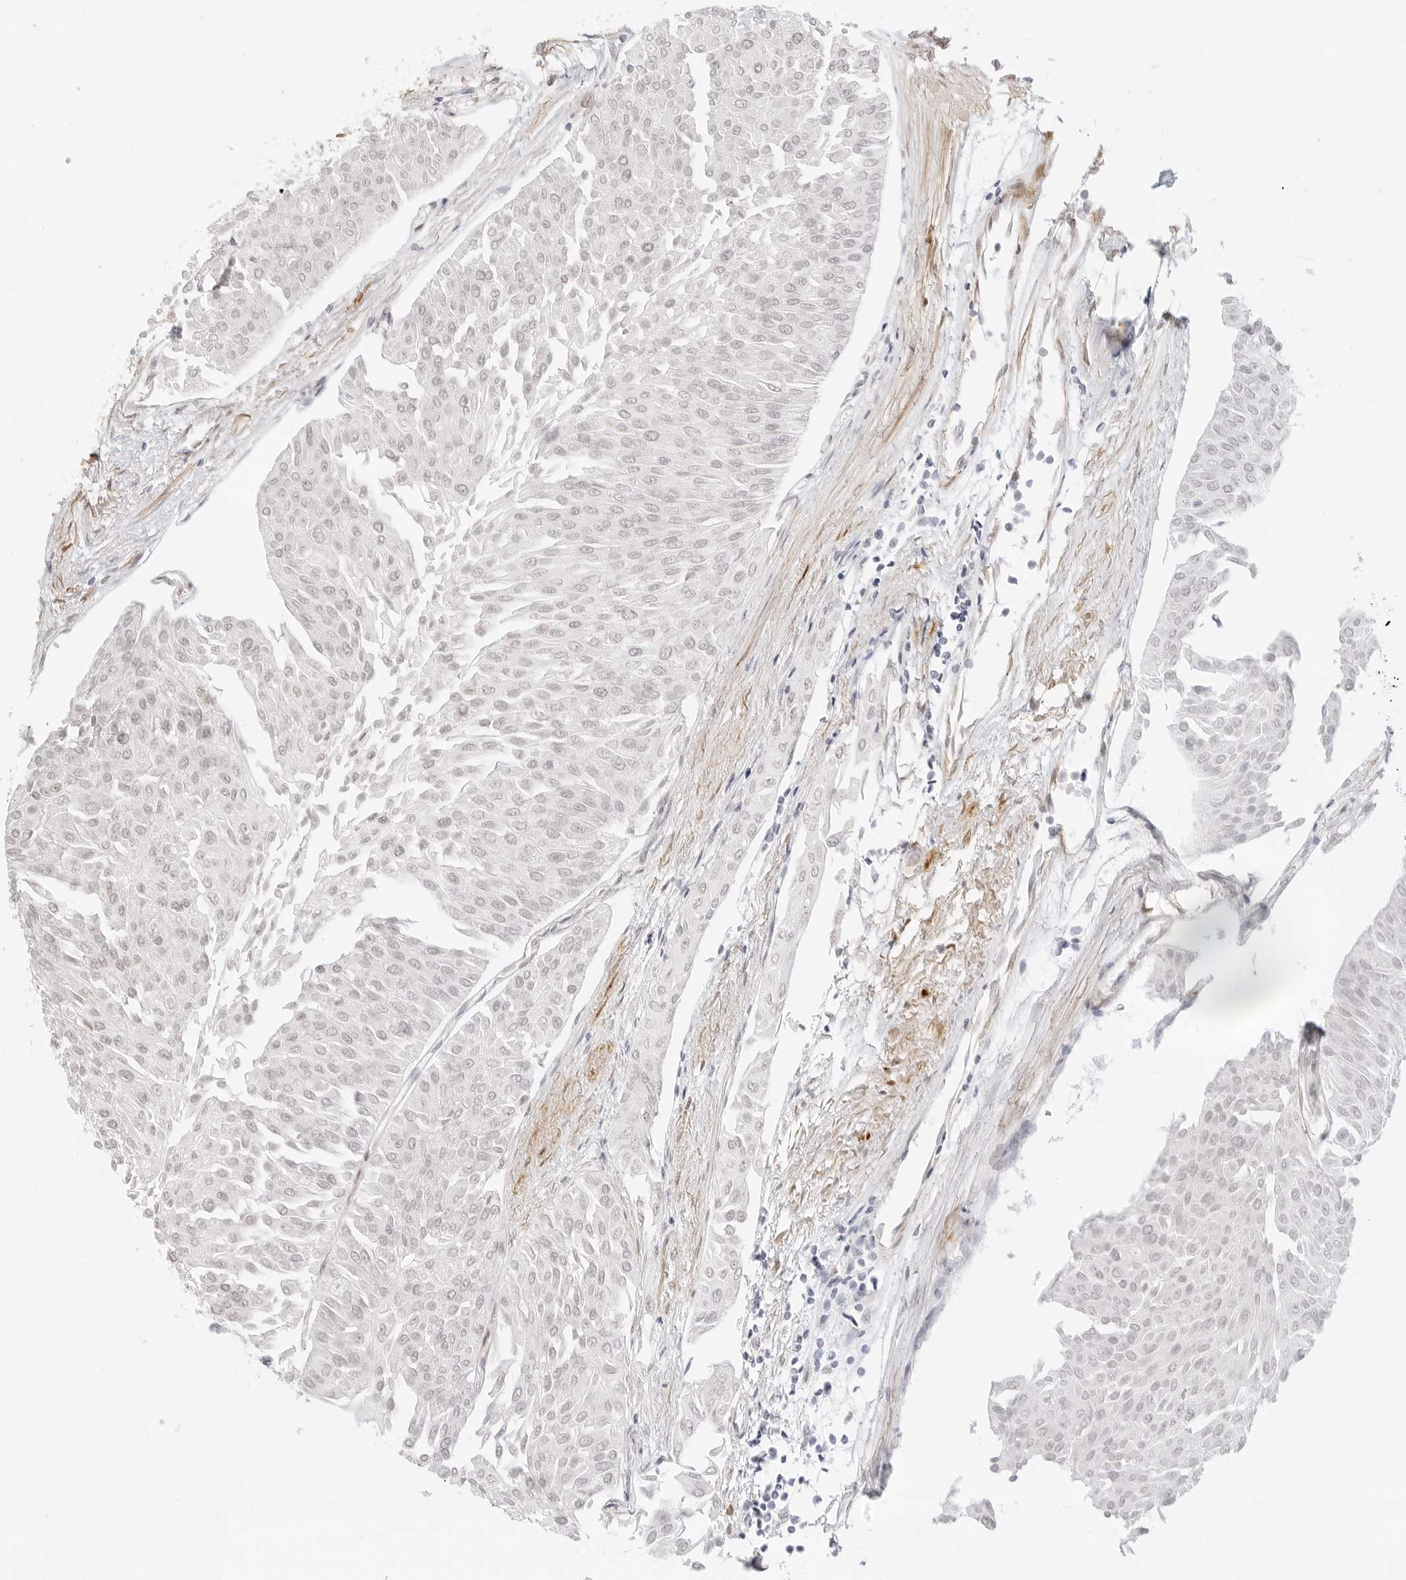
{"staining": {"intensity": "negative", "quantity": "none", "location": "none"}, "tissue": "urothelial cancer", "cell_type": "Tumor cells", "image_type": "cancer", "snomed": [{"axis": "morphology", "description": "Urothelial carcinoma, Low grade"}, {"axis": "topography", "description": "Urinary bladder"}], "caption": "This is a micrograph of immunohistochemistry (IHC) staining of low-grade urothelial carcinoma, which shows no staining in tumor cells. Nuclei are stained in blue.", "gene": "PCDH19", "patient": {"sex": "male", "age": 67}}